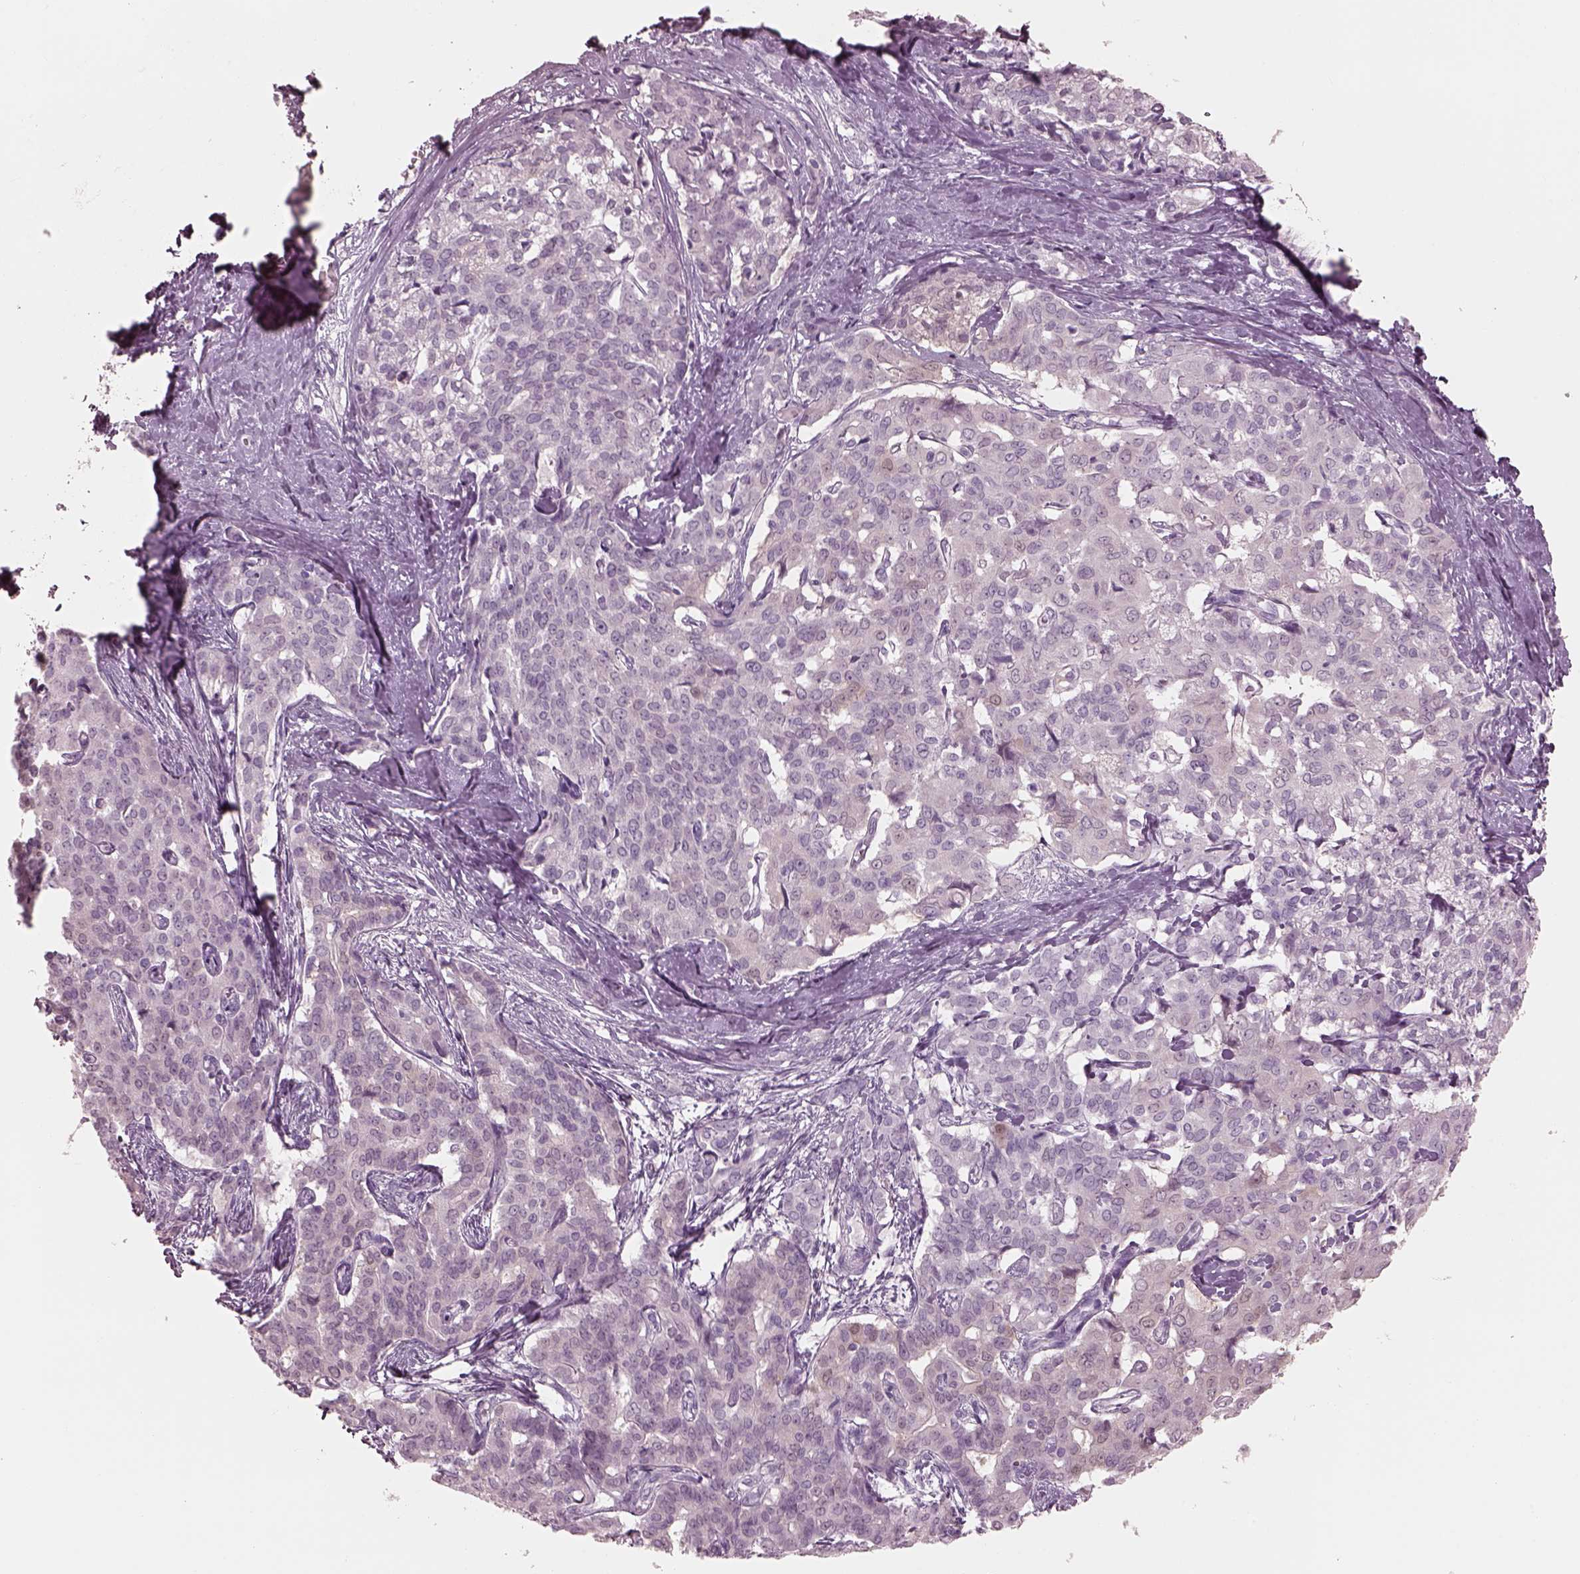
{"staining": {"intensity": "negative", "quantity": "none", "location": "none"}, "tissue": "liver cancer", "cell_type": "Tumor cells", "image_type": "cancer", "snomed": [{"axis": "morphology", "description": "Cholangiocarcinoma"}, {"axis": "topography", "description": "Liver"}], "caption": "Immunohistochemistry (IHC) photomicrograph of neoplastic tissue: human liver cholangiocarcinoma stained with DAB (3,3'-diaminobenzidine) reveals no significant protein positivity in tumor cells.", "gene": "C2orf81", "patient": {"sex": "female", "age": 47}}